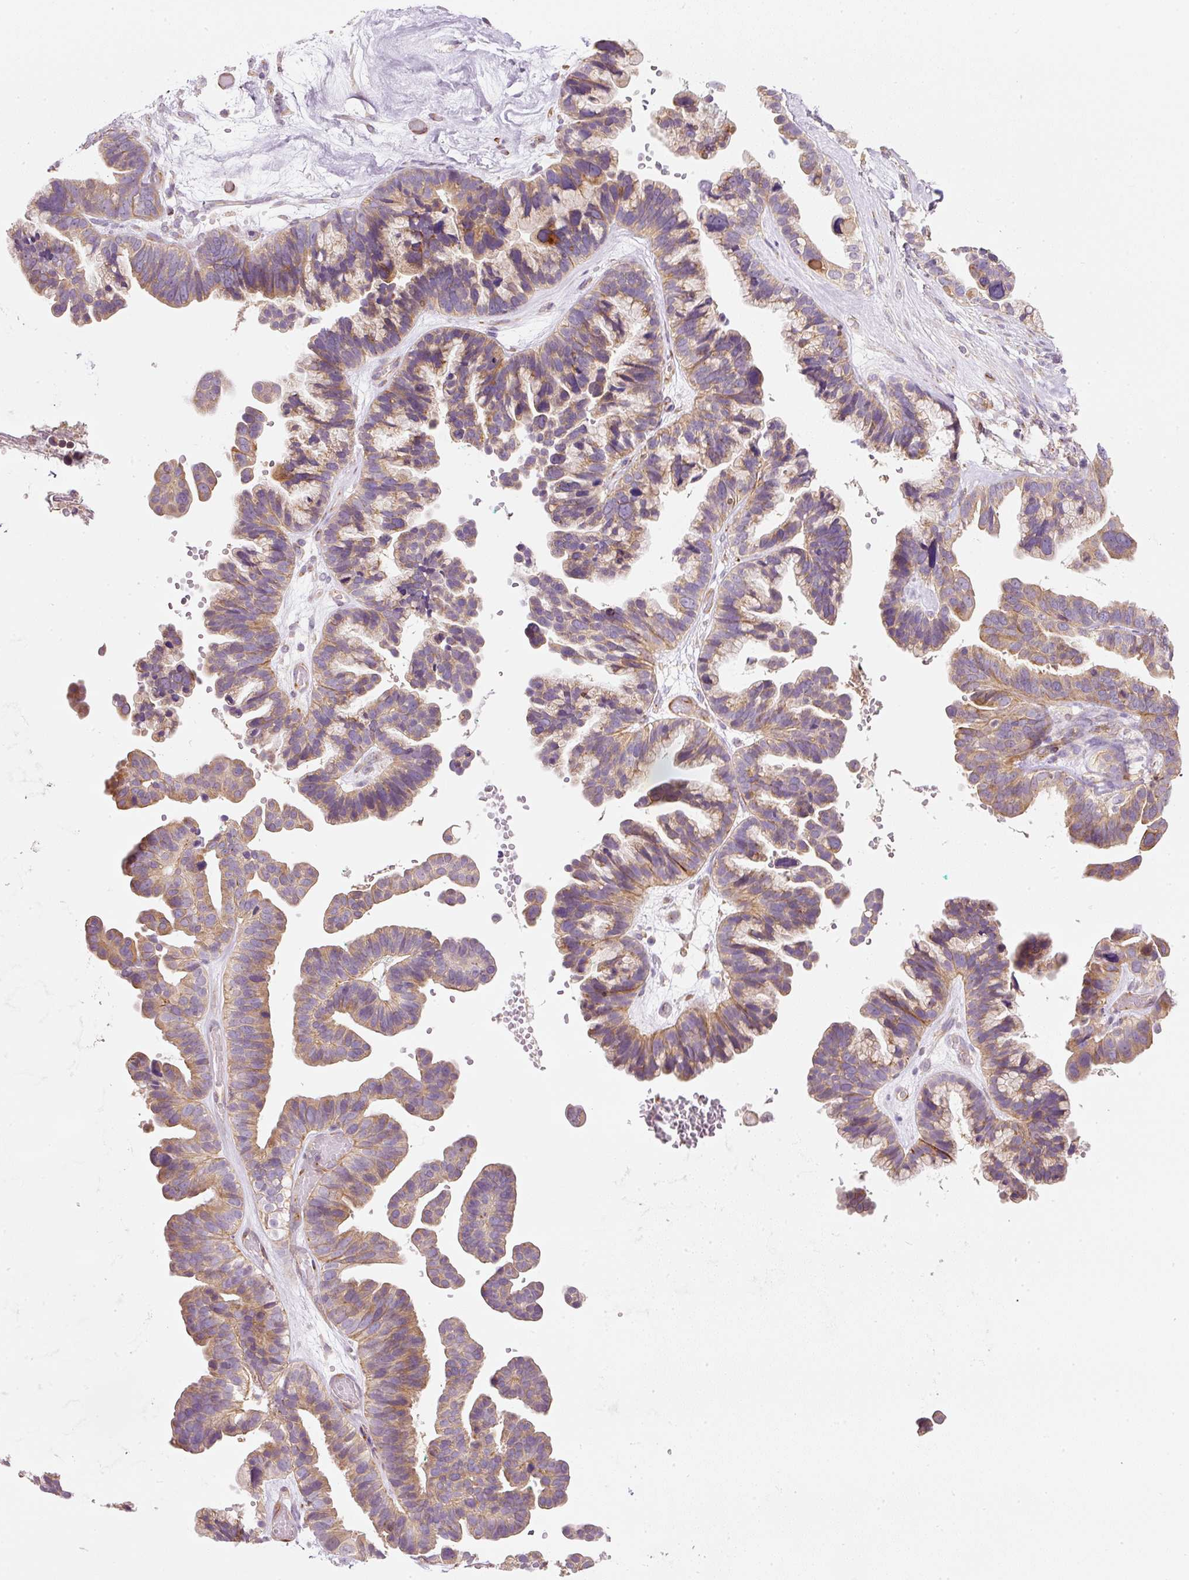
{"staining": {"intensity": "moderate", "quantity": "25%-75%", "location": "cytoplasmic/membranous"}, "tissue": "ovarian cancer", "cell_type": "Tumor cells", "image_type": "cancer", "snomed": [{"axis": "morphology", "description": "Cystadenocarcinoma, serous, NOS"}, {"axis": "topography", "description": "Ovary"}], "caption": "Protein expression analysis of ovarian serous cystadenocarcinoma demonstrates moderate cytoplasmic/membranous positivity in about 25%-75% of tumor cells.", "gene": "RNF167", "patient": {"sex": "female", "age": 56}}